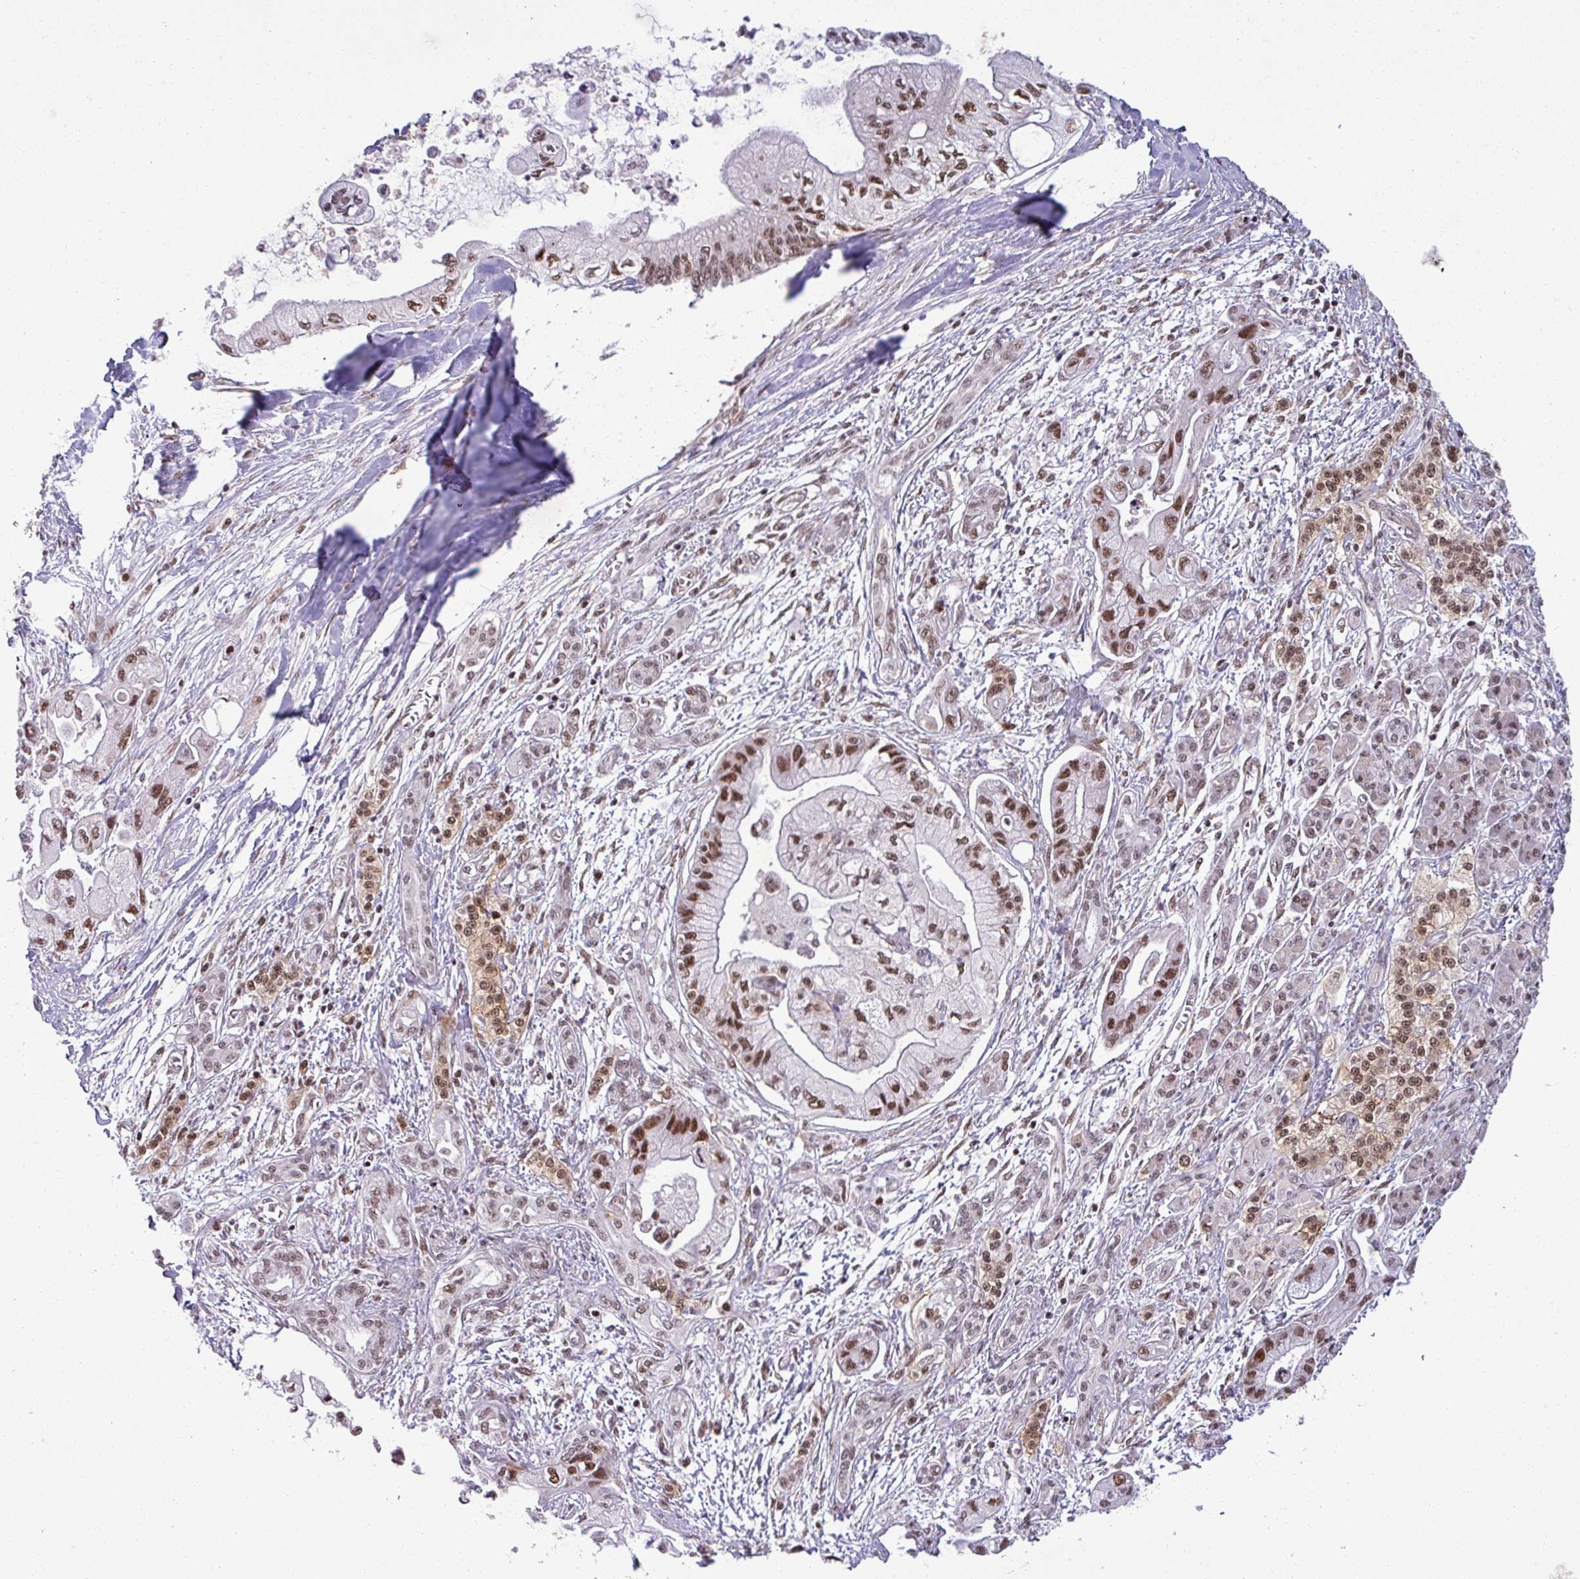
{"staining": {"intensity": "strong", "quantity": "25%-75%", "location": "nuclear"}, "tissue": "pancreatic cancer", "cell_type": "Tumor cells", "image_type": "cancer", "snomed": [{"axis": "morphology", "description": "Adenocarcinoma, NOS"}, {"axis": "topography", "description": "Pancreas"}], "caption": "Tumor cells show high levels of strong nuclear positivity in about 25%-75% of cells in pancreatic adenocarcinoma.", "gene": "PTPN20", "patient": {"sex": "male", "age": 61}}